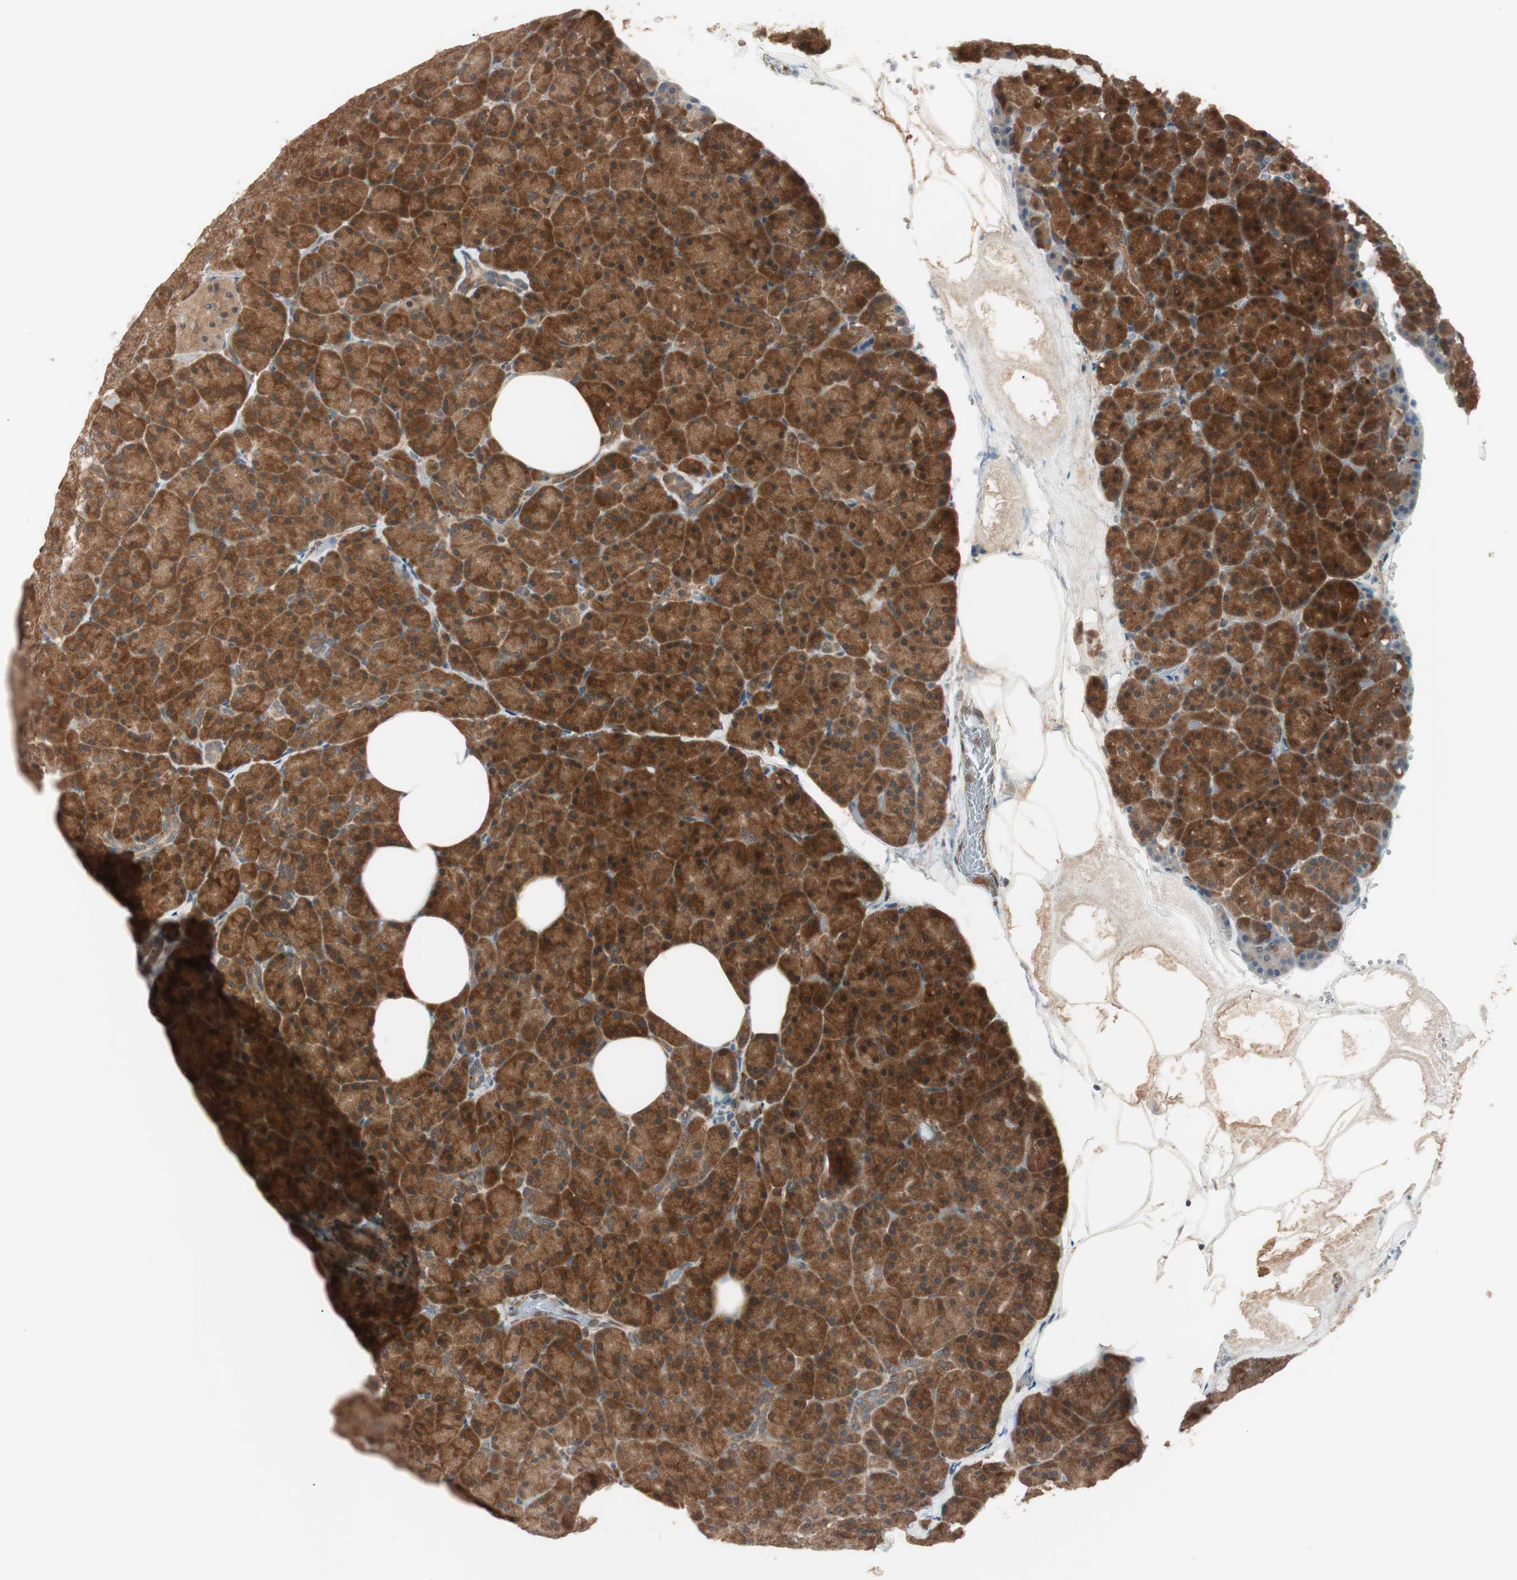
{"staining": {"intensity": "strong", "quantity": ">75%", "location": "cytoplasmic/membranous"}, "tissue": "pancreas", "cell_type": "Exocrine glandular cells", "image_type": "normal", "snomed": [{"axis": "morphology", "description": "Normal tissue, NOS"}, {"axis": "topography", "description": "Pancreas"}], "caption": "A photomicrograph showing strong cytoplasmic/membranous positivity in approximately >75% of exocrine glandular cells in unremarkable pancreas, as visualized by brown immunohistochemical staining.", "gene": "GALT", "patient": {"sex": "female", "age": 35}}